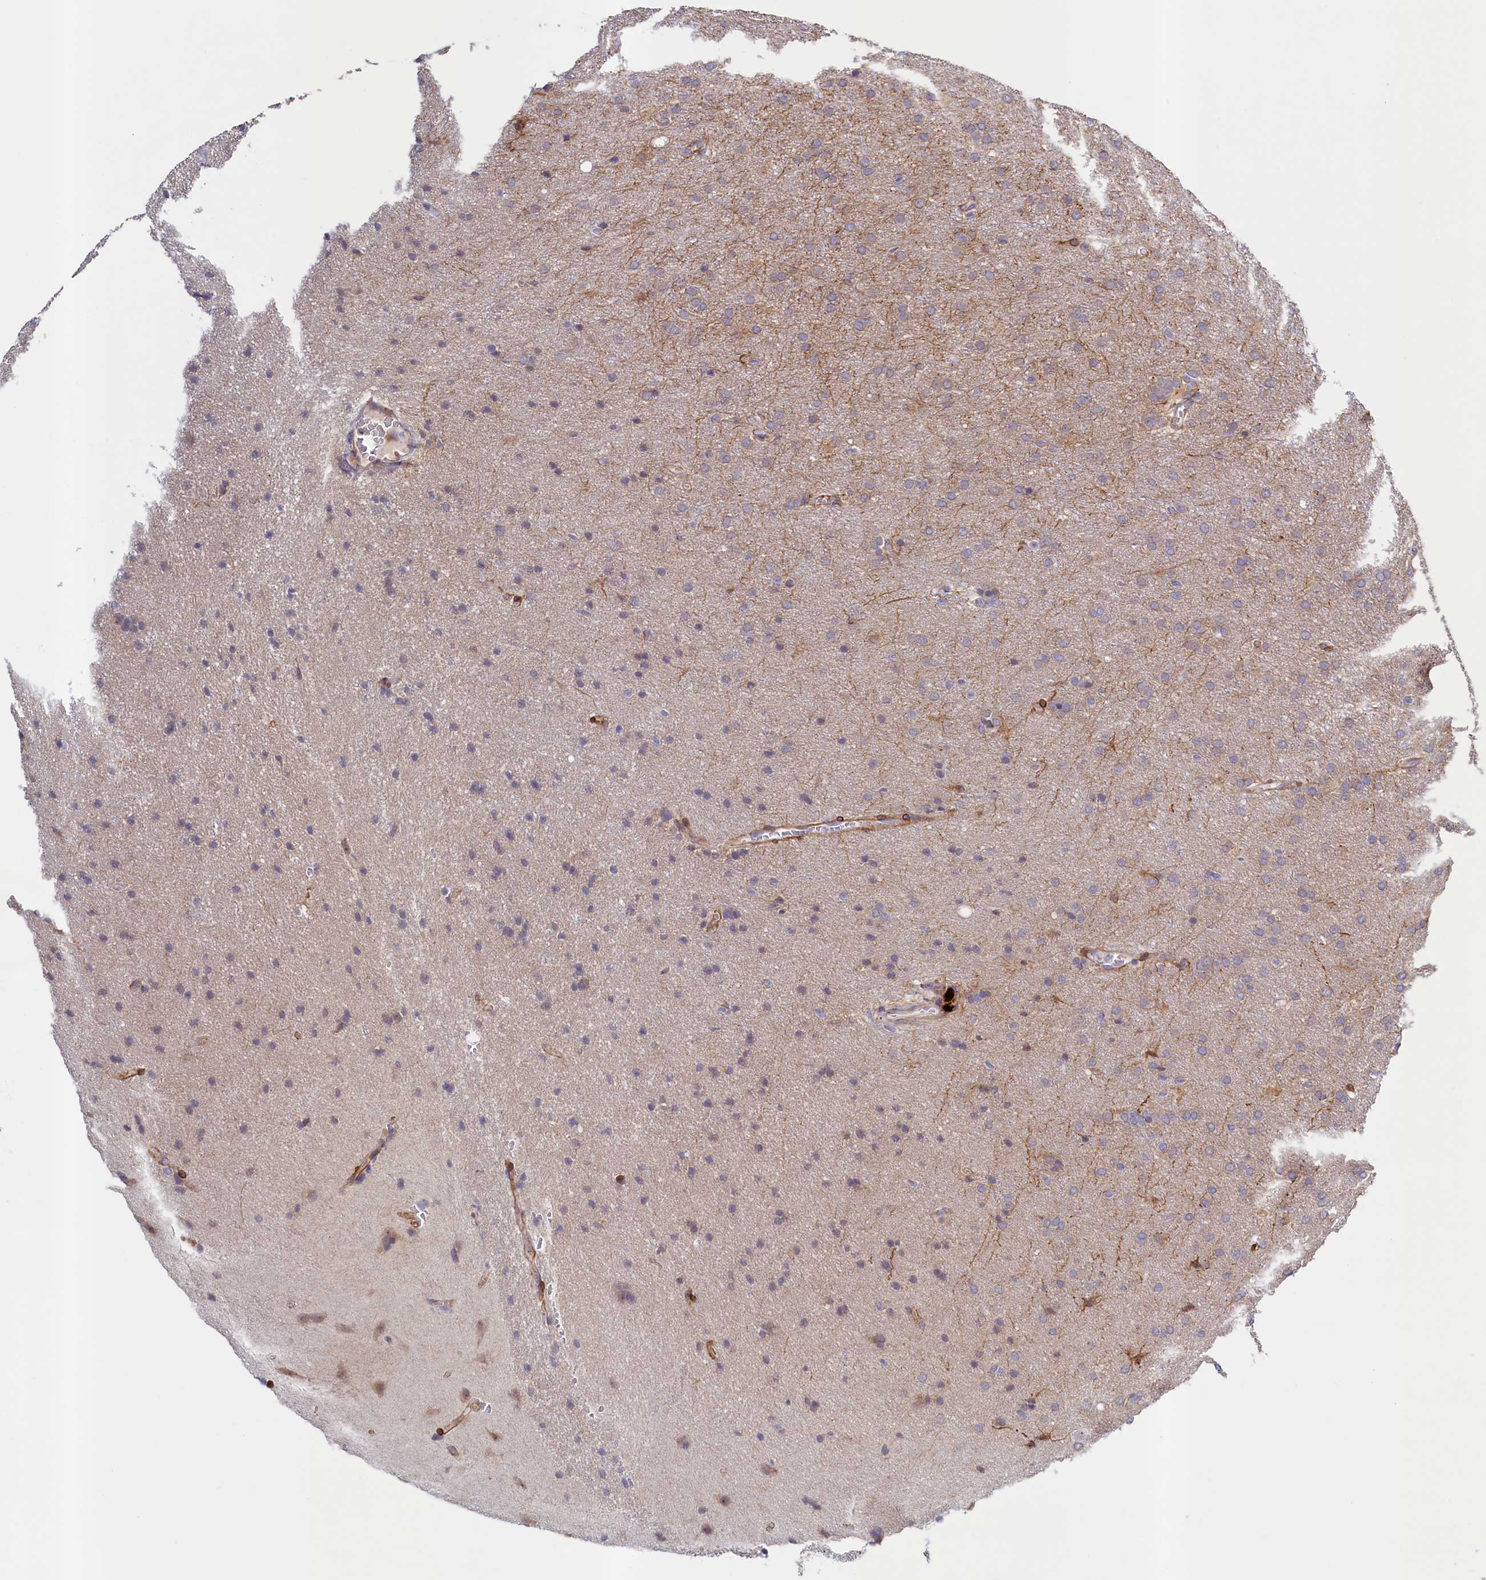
{"staining": {"intensity": "weak", "quantity": "<25%", "location": "cytoplasmic/membranous"}, "tissue": "glioma", "cell_type": "Tumor cells", "image_type": "cancer", "snomed": [{"axis": "morphology", "description": "Glioma, malignant, Low grade"}, {"axis": "topography", "description": "Brain"}], "caption": "Immunohistochemistry (IHC) image of neoplastic tissue: malignant low-grade glioma stained with DAB (3,3'-diaminobenzidine) exhibits no significant protein expression in tumor cells. (Immunohistochemistry (IHC), brightfield microscopy, high magnification).", "gene": "PACSIN3", "patient": {"sex": "female", "age": 32}}